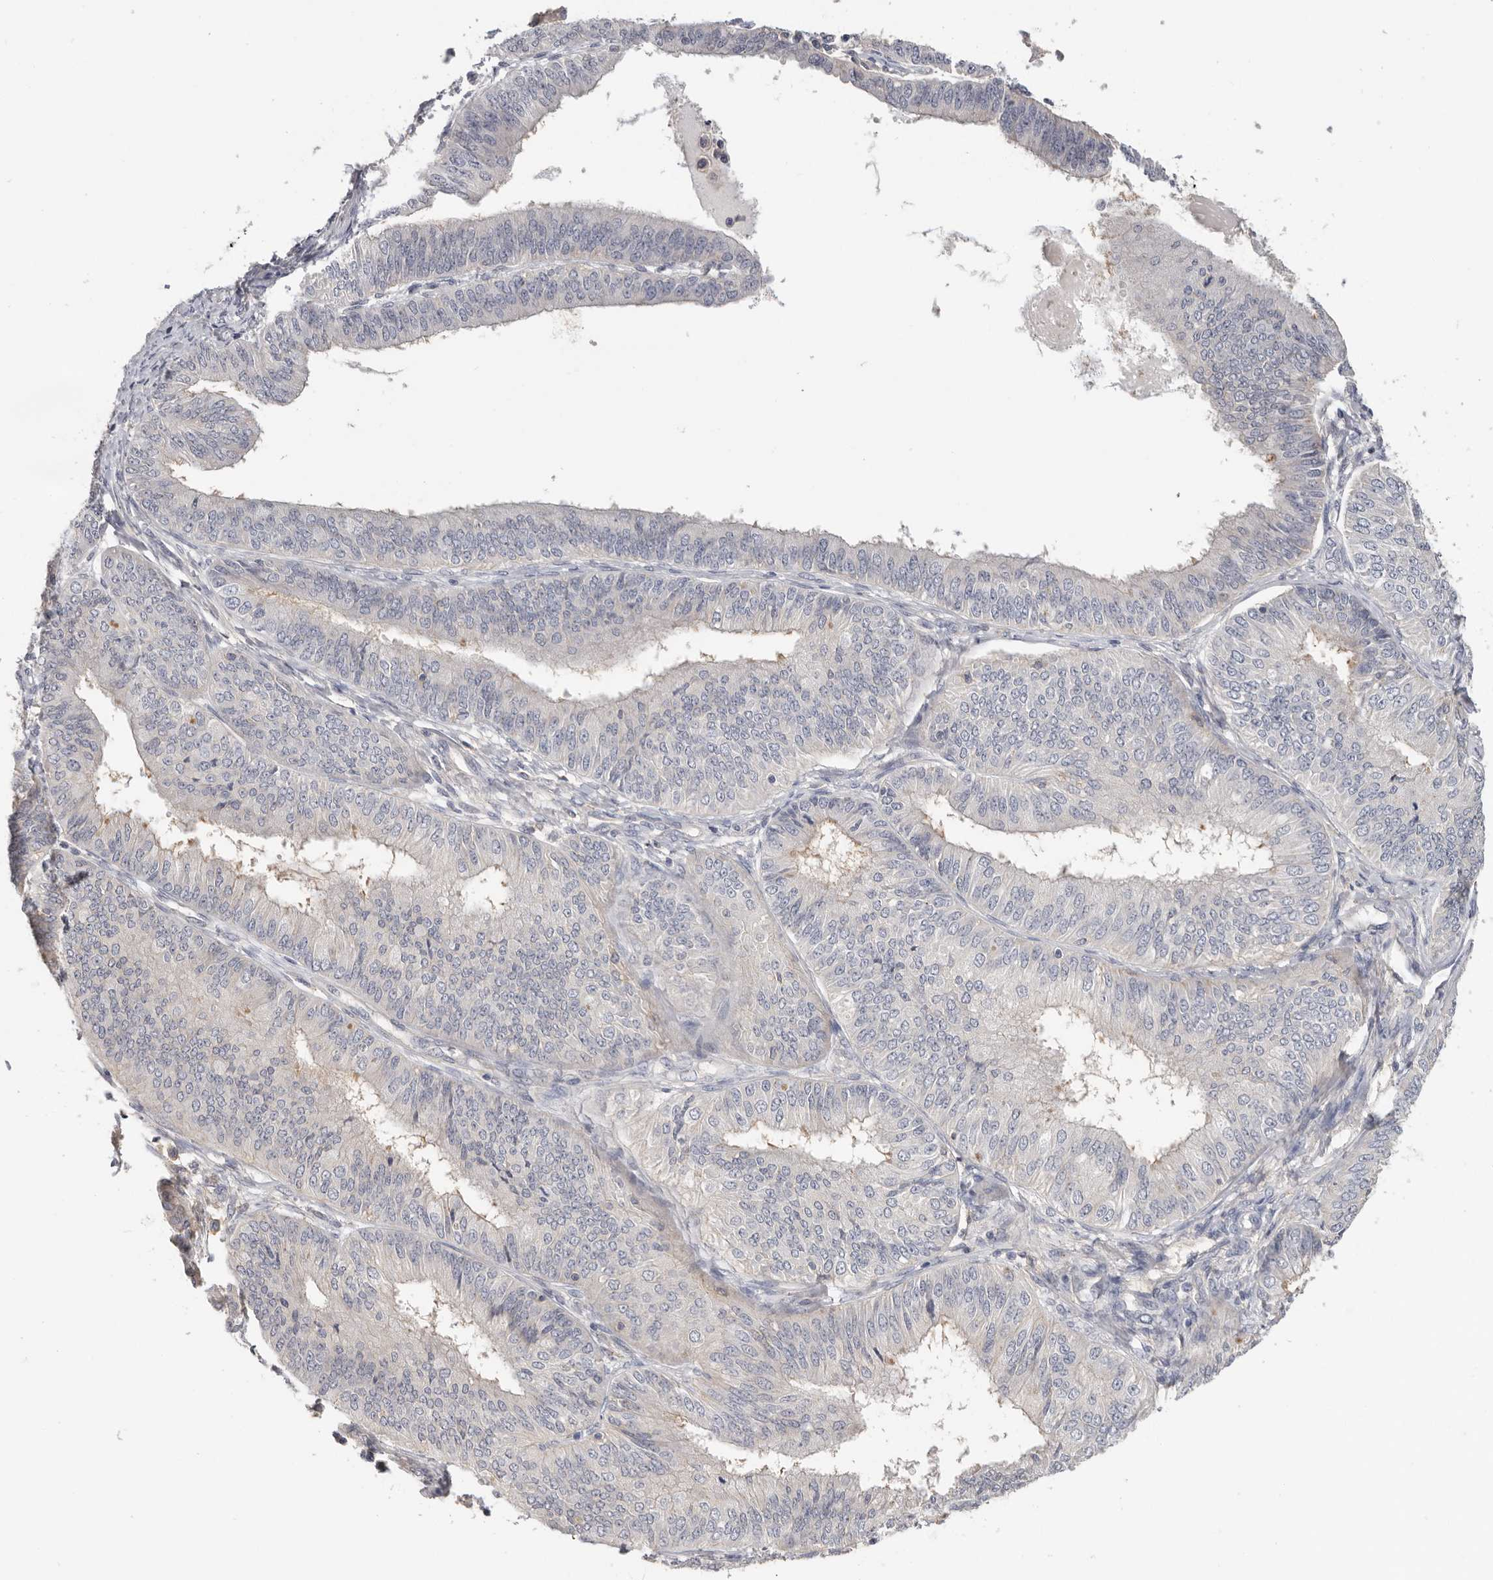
{"staining": {"intensity": "negative", "quantity": "none", "location": "none"}, "tissue": "endometrial cancer", "cell_type": "Tumor cells", "image_type": "cancer", "snomed": [{"axis": "morphology", "description": "Adenocarcinoma, NOS"}, {"axis": "topography", "description": "Endometrium"}], "caption": "The image displays no significant staining in tumor cells of endometrial adenocarcinoma.", "gene": "WDTC1", "patient": {"sex": "female", "age": 58}}